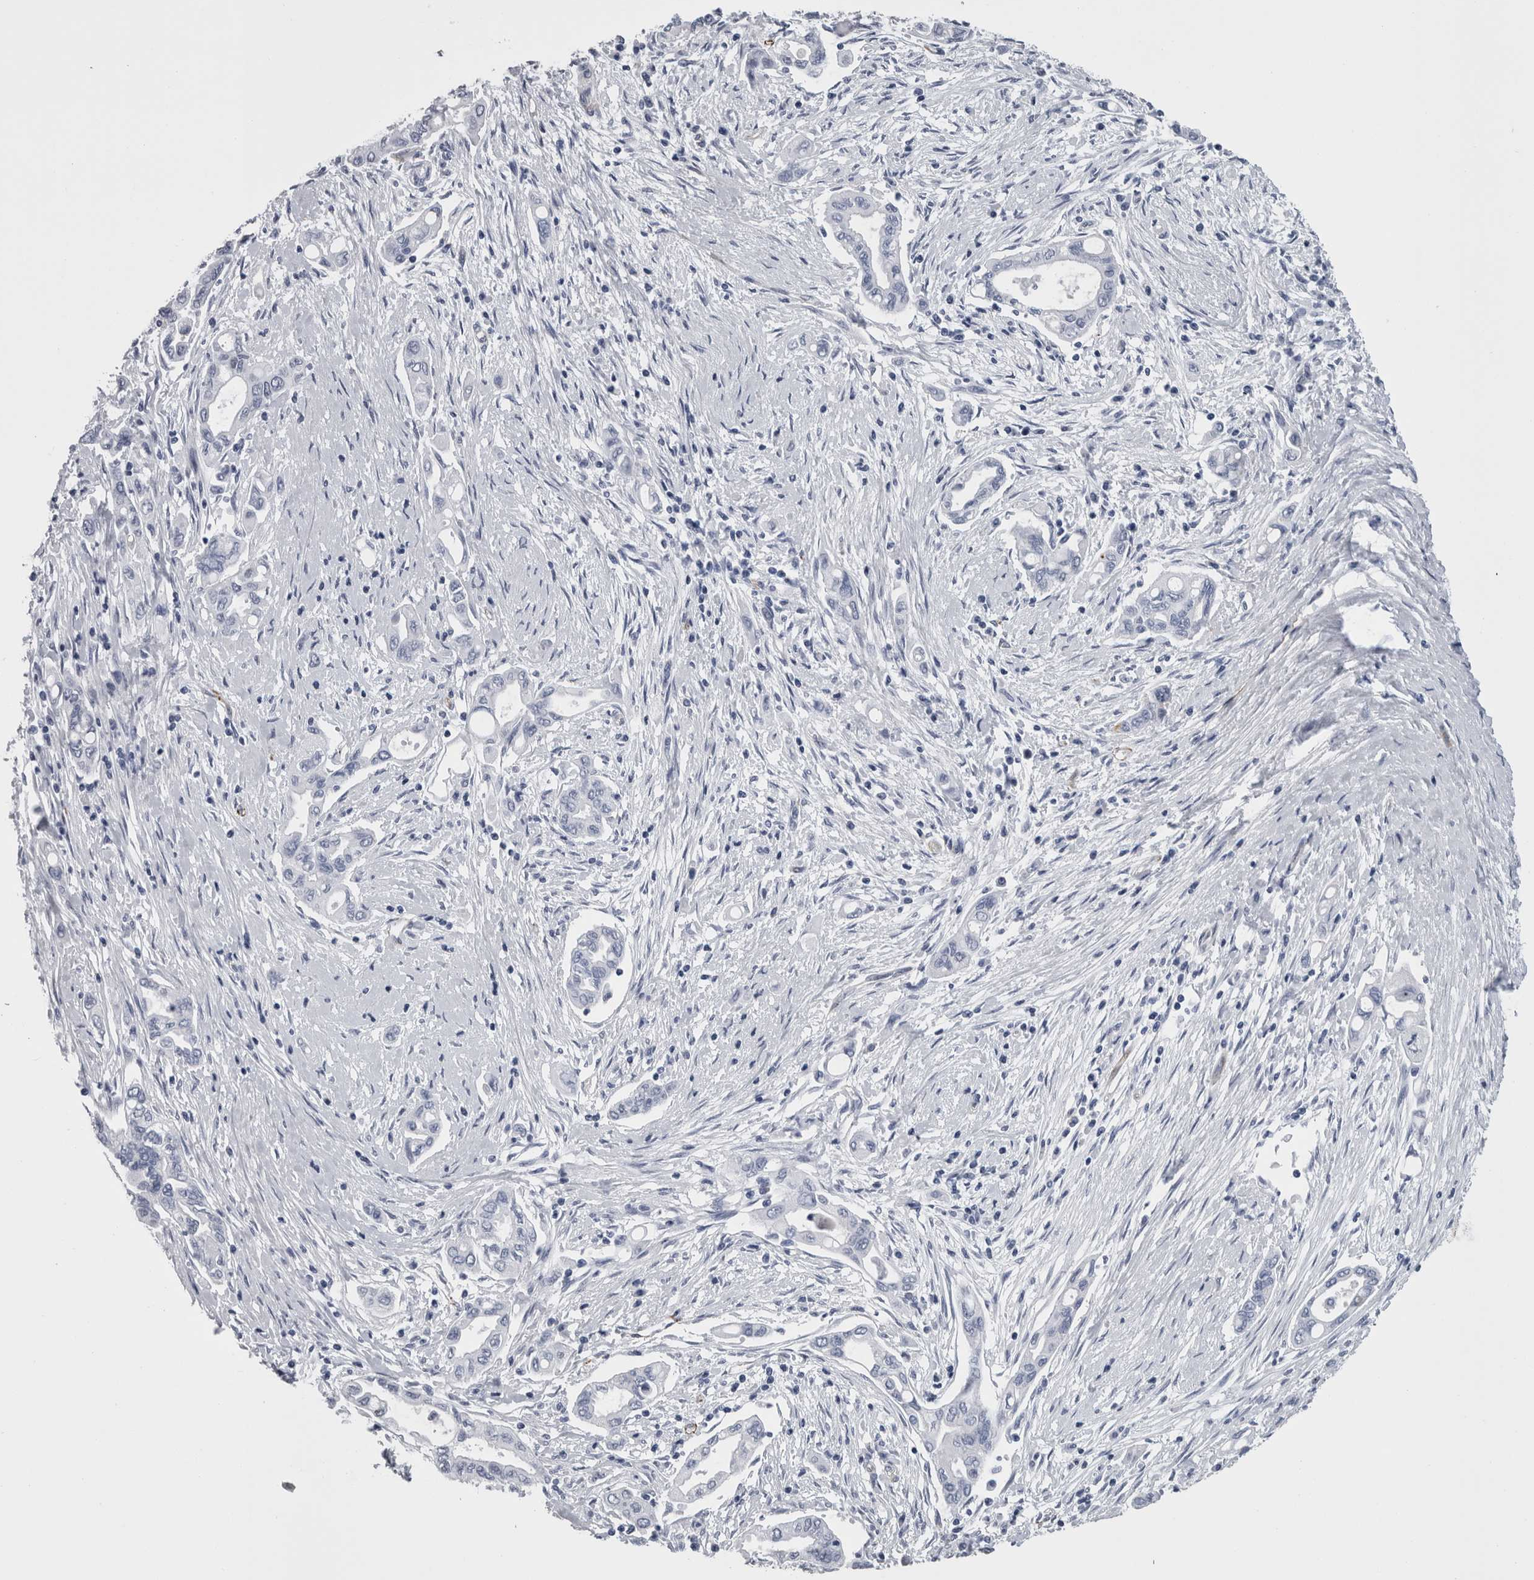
{"staining": {"intensity": "negative", "quantity": "none", "location": "none"}, "tissue": "pancreatic cancer", "cell_type": "Tumor cells", "image_type": "cancer", "snomed": [{"axis": "morphology", "description": "Adenocarcinoma, NOS"}, {"axis": "topography", "description": "Pancreas"}], "caption": "The photomicrograph reveals no staining of tumor cells in adenocarcinoma (pancreatic).", "gene": "VWDE", "patient": {"sex": "female", "age": 57}}